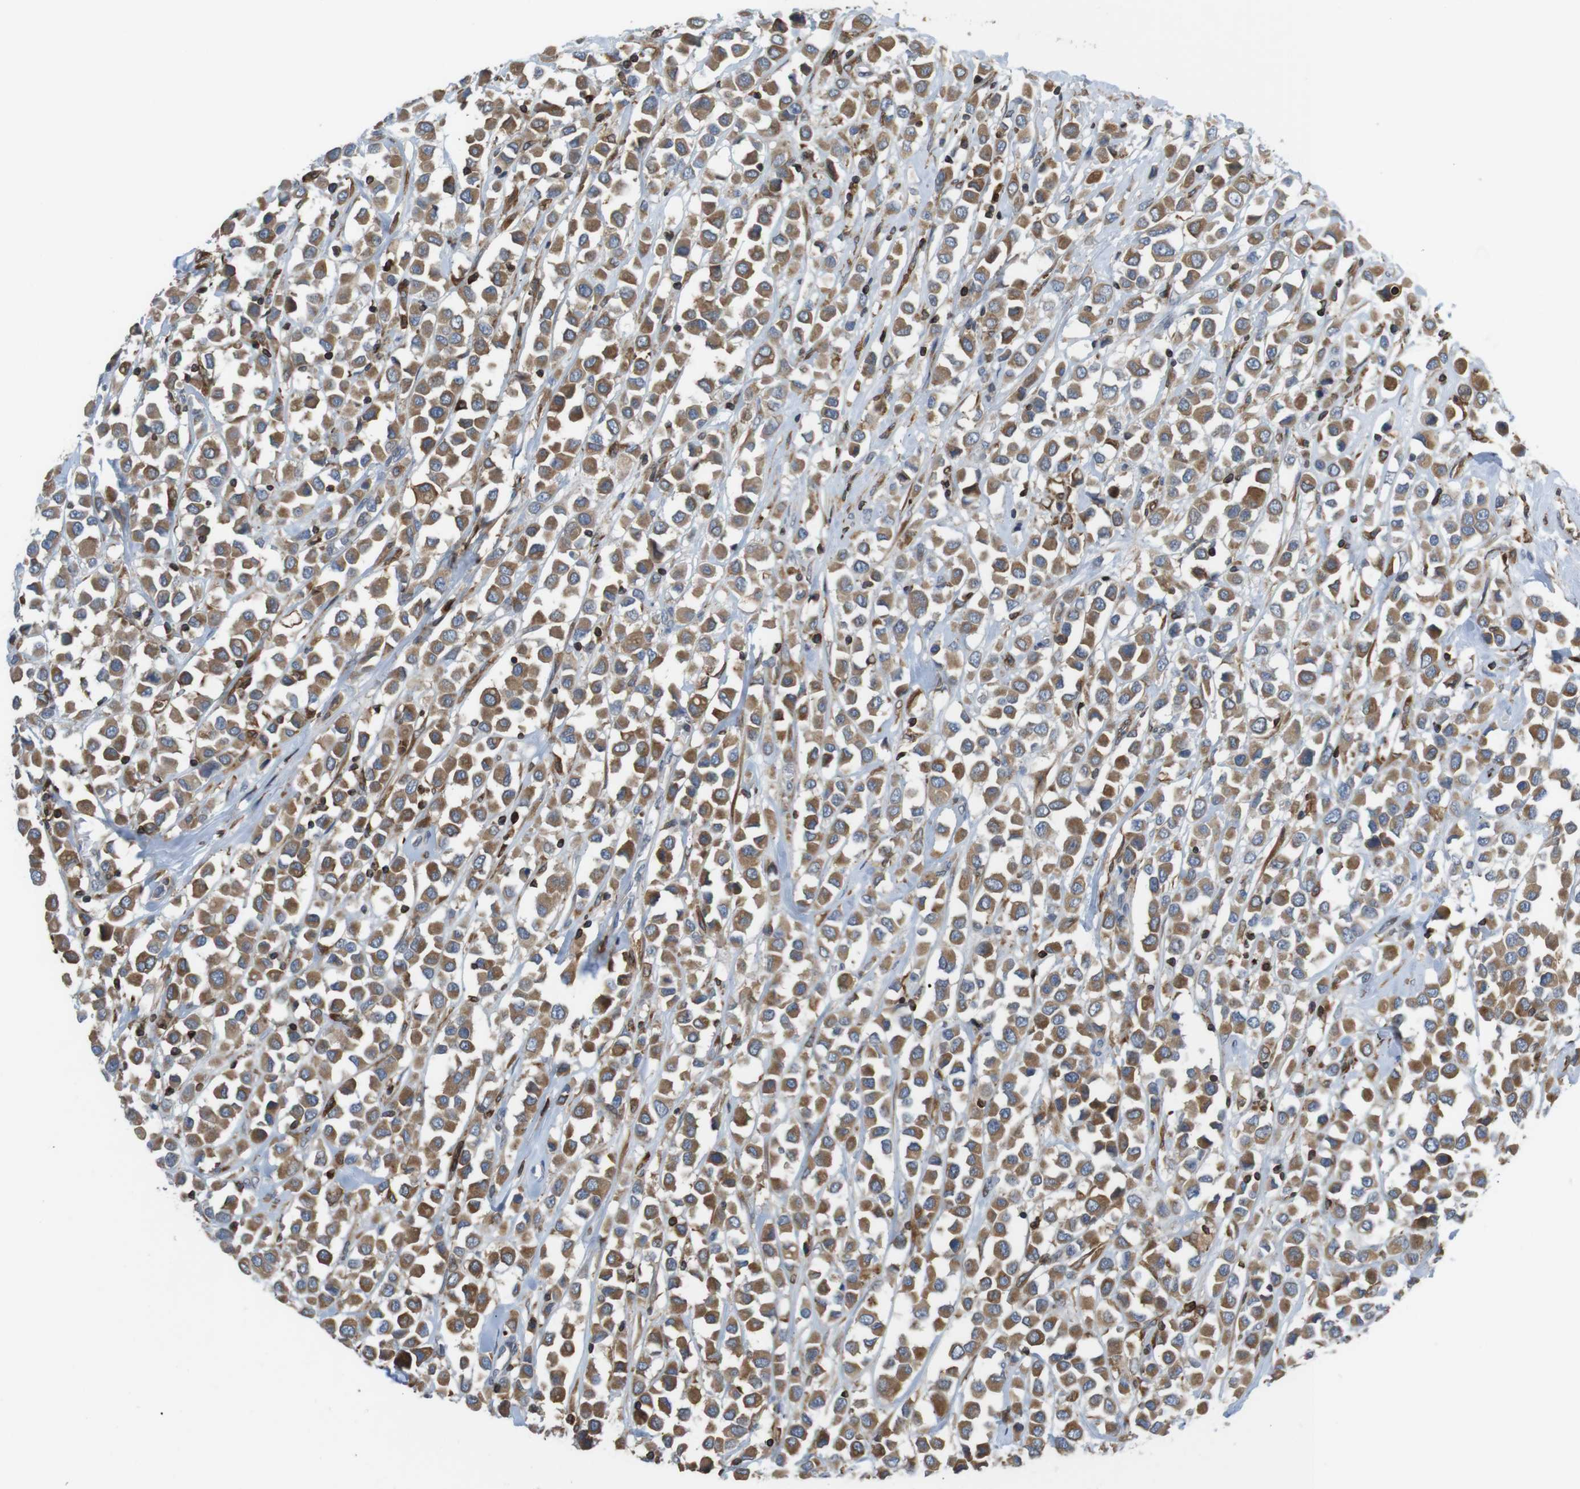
{"staining": {"intensity": "moderate", "quantity": ">75%", "location": "cytoplasmic/membranous"}, "tissue": "breast cancer", "cell_type": "Tumor cells", "image_type": "cancer", "snomed": [{"axis": "morphology", "description": "Duct carcinoma"}, {"axis": "topography", "description": "Breast"}], "caption": "Tumor cells reveal medium levels of moderate cytoplasmic/membranous positivity in about >75% of cells in human breast cancer (invasive ductal carcinoma).", "gene": "ARL6IP5", "patient": {"sex": "female", "age": 61}}